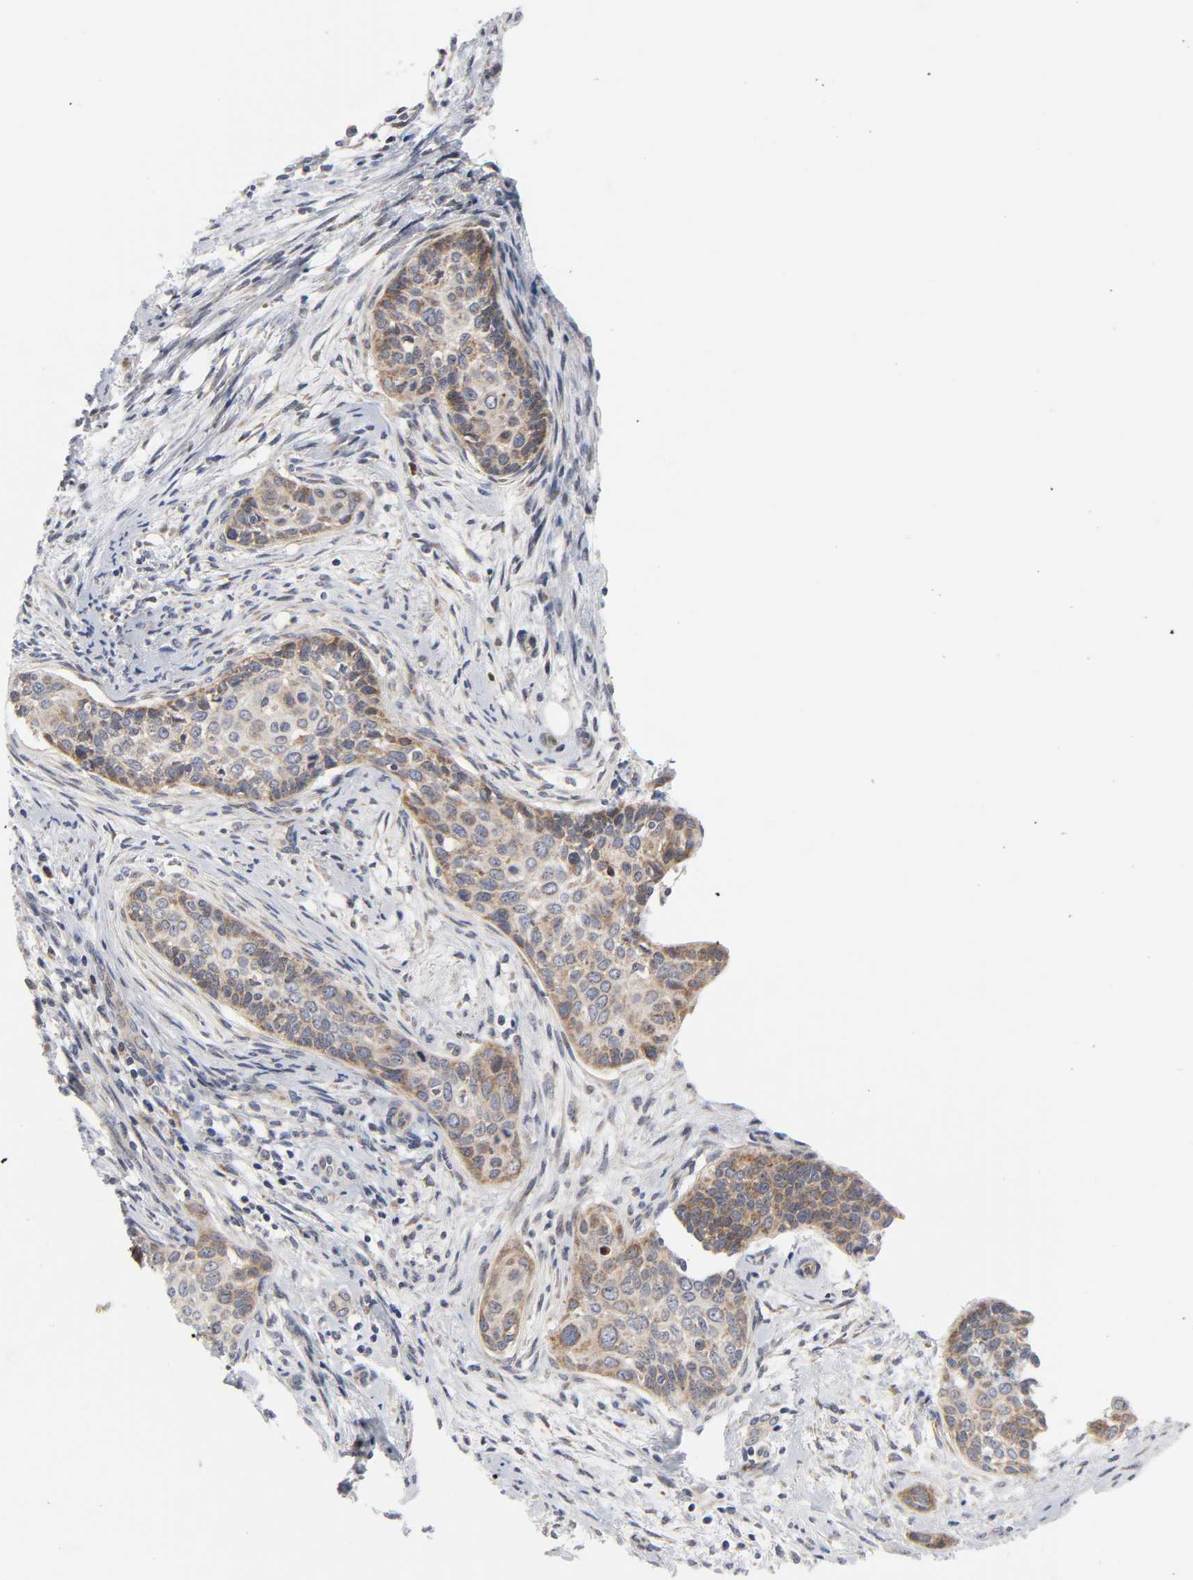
{"staining": {"intensity": "moderate", "quantity": ">75%", "location": "cytoplasmic/membranous"}, "tissue": "cervical cancer", "cell_type": "Tumor cells", "image_type": "cancer", "snomed": [{"axis": "morphology", "description": "Squamous cell carcinoma, NOS"}, {"axis": "topography", "description": "Cervix"}], "caption": "Cervical cancer (squamous cell carcinoma) was stained to show a protein in brown. There is medium levels of moderate cytoplasmic/membranous positivity in approximately >75% of tumor cells. (DAB IHC with brightfield microscopy, high magnification).", "gene": "BAX", "patient": {"sex": "female", "age": 33}}